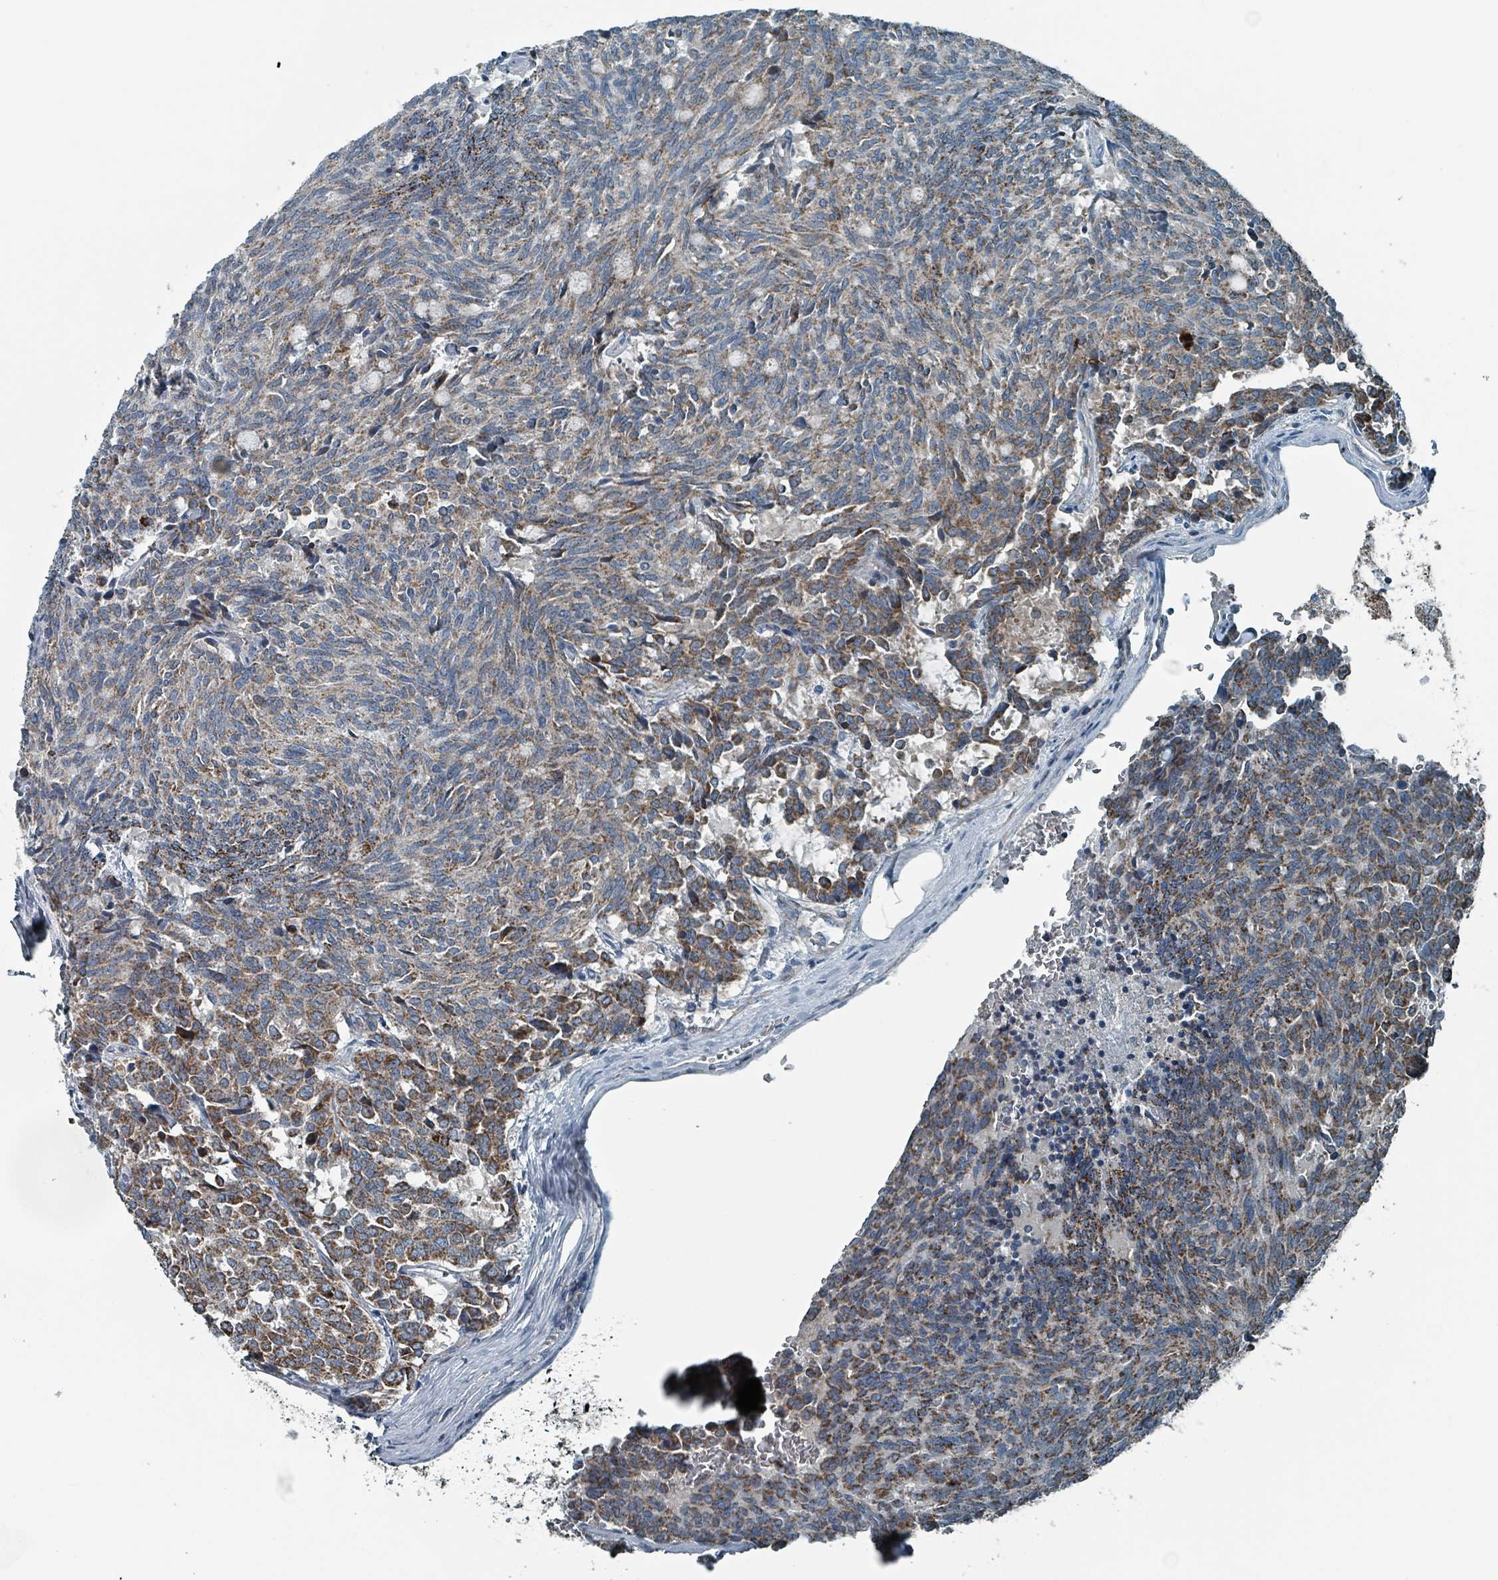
{"staining": {"intensity": "moderate", "quantity": ">75%", "location": "cytoplasmic/membranous"}, "tissue": "carcinoid", "cell_type": "Tumor cells", "image_type": "cancer", "snomed": [{"axis": "morphology", "description": "Carcinoid, malignant, NOS"}, {"axis": "topography", "description": "Pancreas"}], "caption": "Carcinoid (malignant) stained with DAB (3,3'-diaminobenzidine) immunohistochemistry (IHC) exhibits medium levels of moderate cytoplasmic/membranous staining in about >75% of tumor cells.", "gene": "ABHD18", "patient": {"sex": "female", "age": 54}}